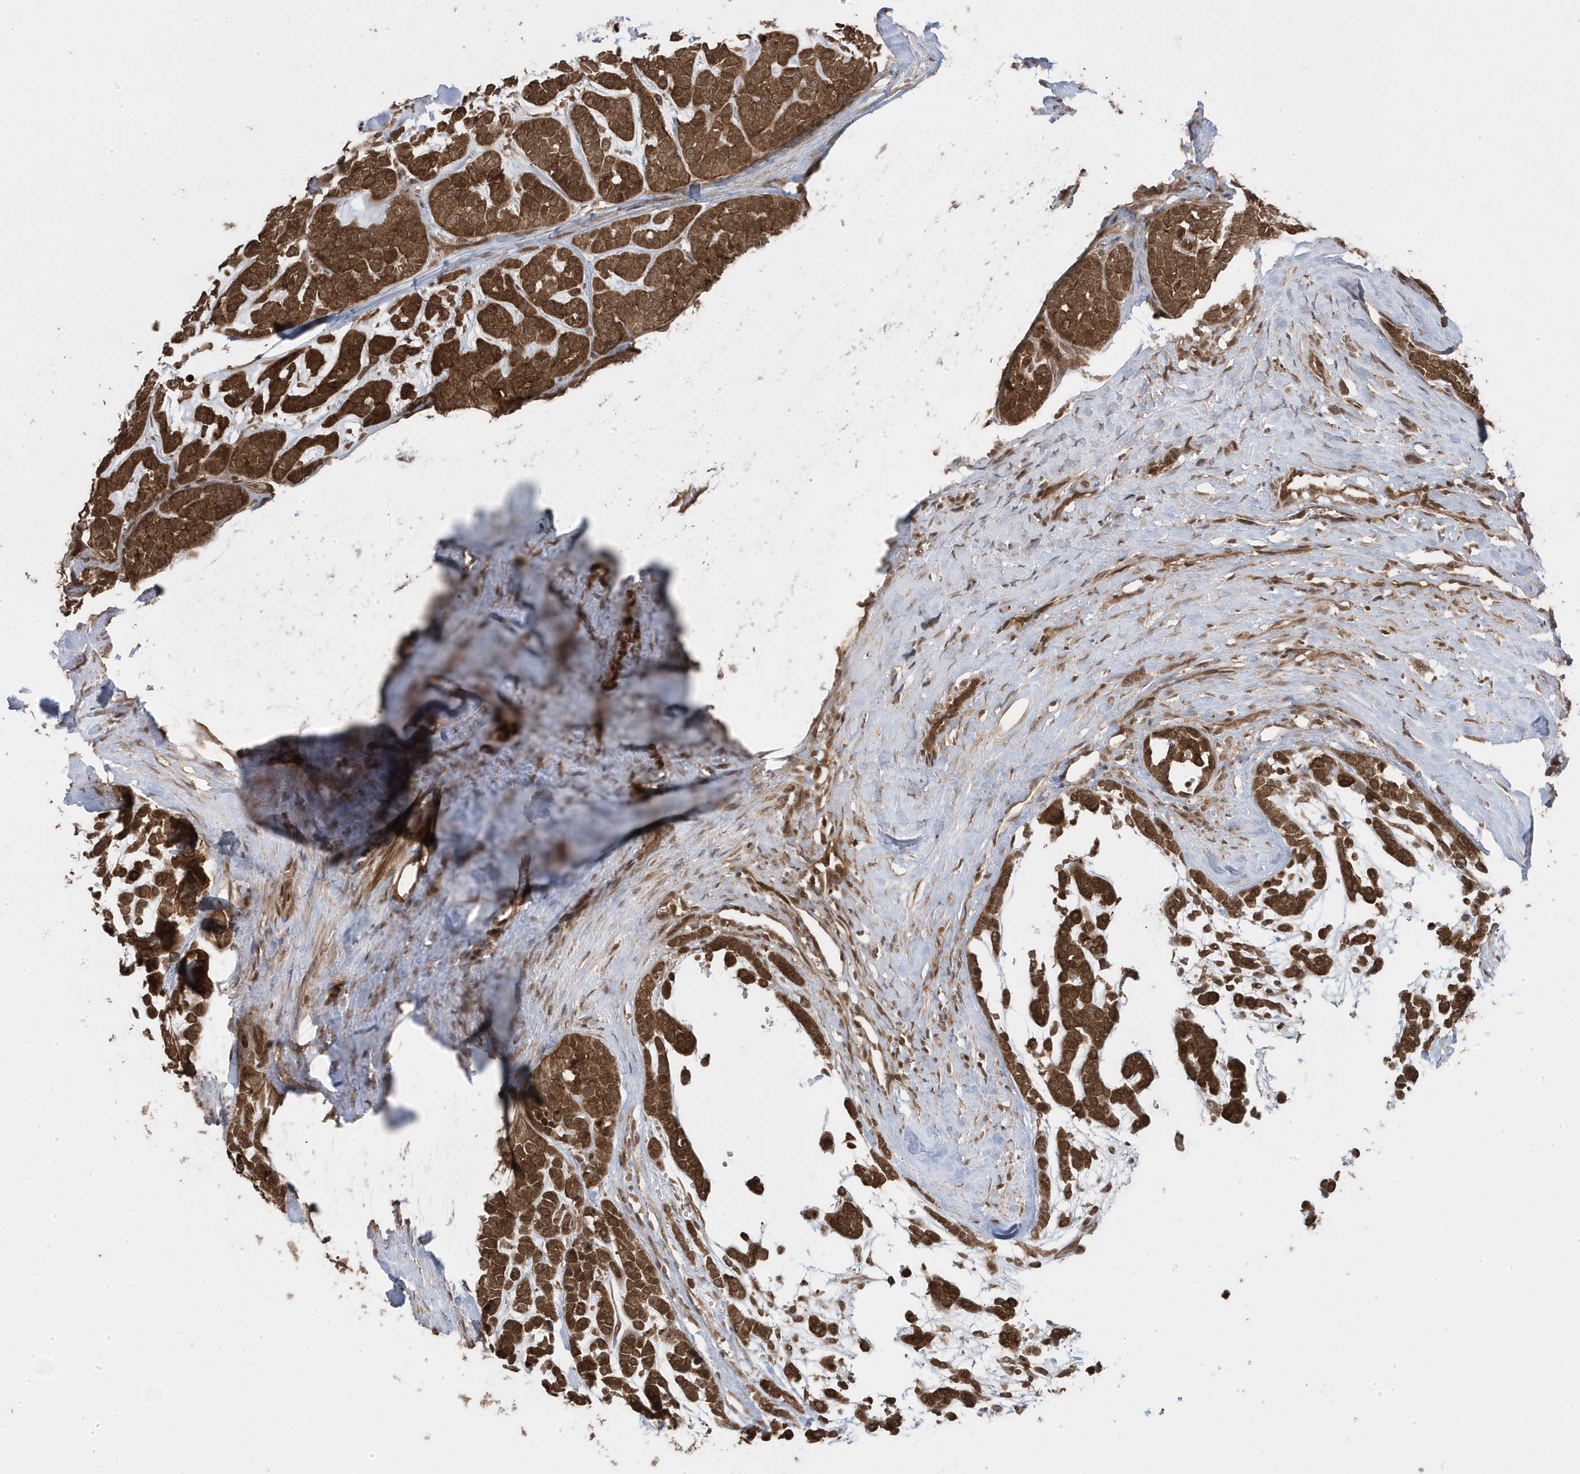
{"staining": {"intensity": "strong", "quantity": ">75%", "location": "cytoplasmic/membranous"}, "tissue": "head and neck cancer", "cell_type": "Tumor cells", "image_type": "cancer", "snomed": [{"axis": "morphology", "description": "Adenocarcinoma, NOS"}, {"axis": "morphology", "description": "Adenoma, NOS"}, {"axis": "topography", "description": "Head-Neck"}], "caption": "Protein positivity by immunohistochemistry (IHC) shows strong cytoplasmic/membranous positivity in approximately >75% of tumor cells in head and neck adenocarcinoma.", "gene": "ASAP1", "patient": {"sex": "female", "age": 55}}